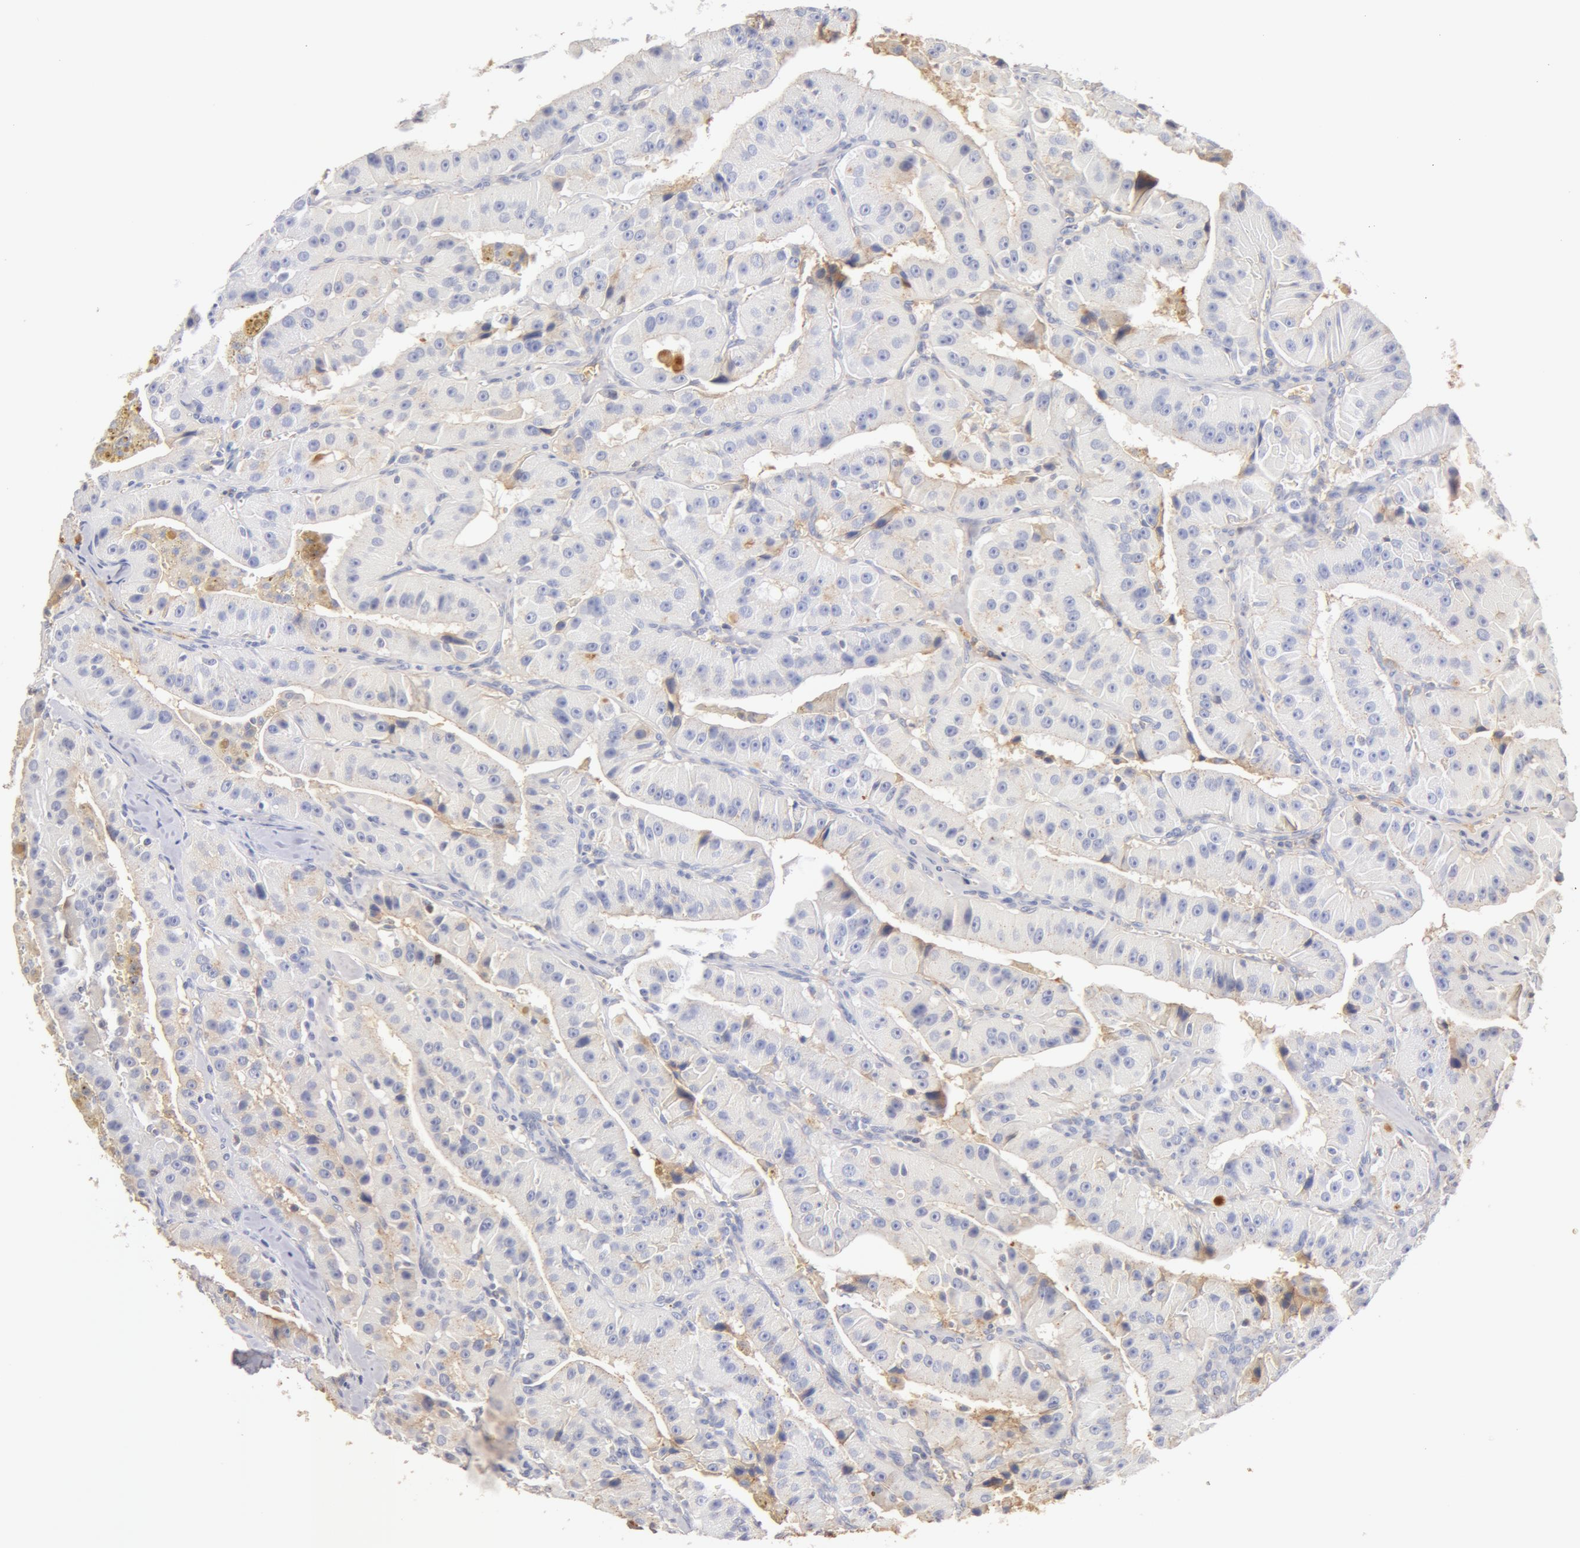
{"staining": {"intensity": "negative", "quantity": "none", "location": "none"}, "tissue": "thyroid cancer", "cell_type": "Tumor cells", "image_type": "cancer", "snomed": [{"axis": "morphology", "description": "Carcinoma, NOS"}, {"axis": "topography", "description": "Thyroid gland"}], "caption": "IHC image of carcinoma (thyroid) stained for a protein (brown), which reveals no positivity in tumor cells.", "gene": "GC", "patient": {"sex": "male", "age": 76}}